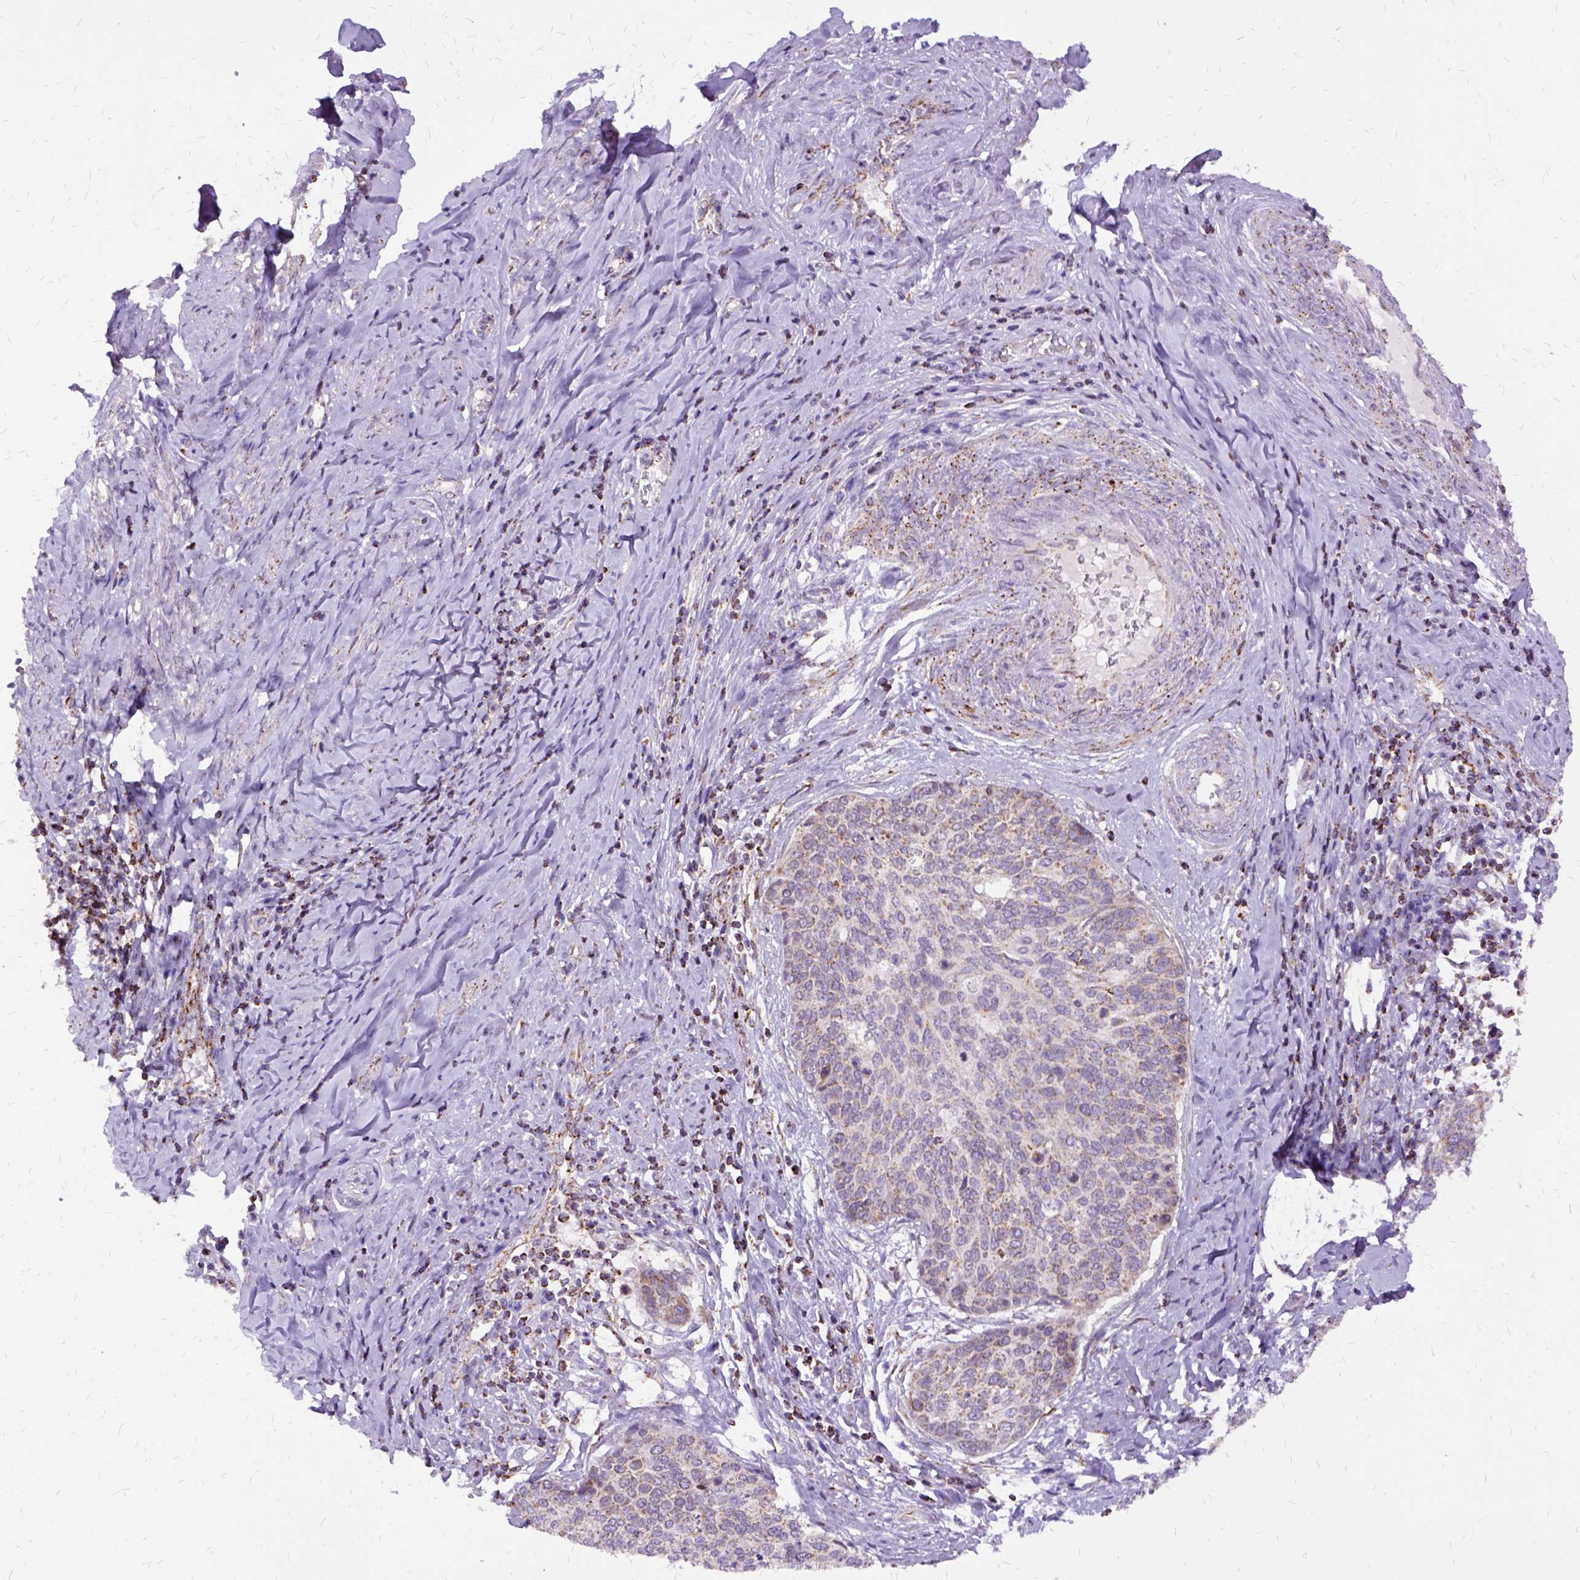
{"staining": {"intensity": "weak", "quantity": "25%-75%", "location": "cytoplasmic/membranous"}, "tissue": "cervical cancer", "cell_type": "Tumor cells", "image_type": "cancer", "snomed": [{"axis": "morphology", "description": "Squamous cell carcinoma, NOS"}, {"axis": "topography", "description": "Cervix"}], "caption": "This micrograph exhibits immunohistochemistry staining of human cervical cancer (squamous cell carcinoma), with low weak cytoplasmic/membranous staining in approximately 25%-75% of tumor cells.", "gene": "OXCT1", "patient": {"sex": "female", "age": 69}}